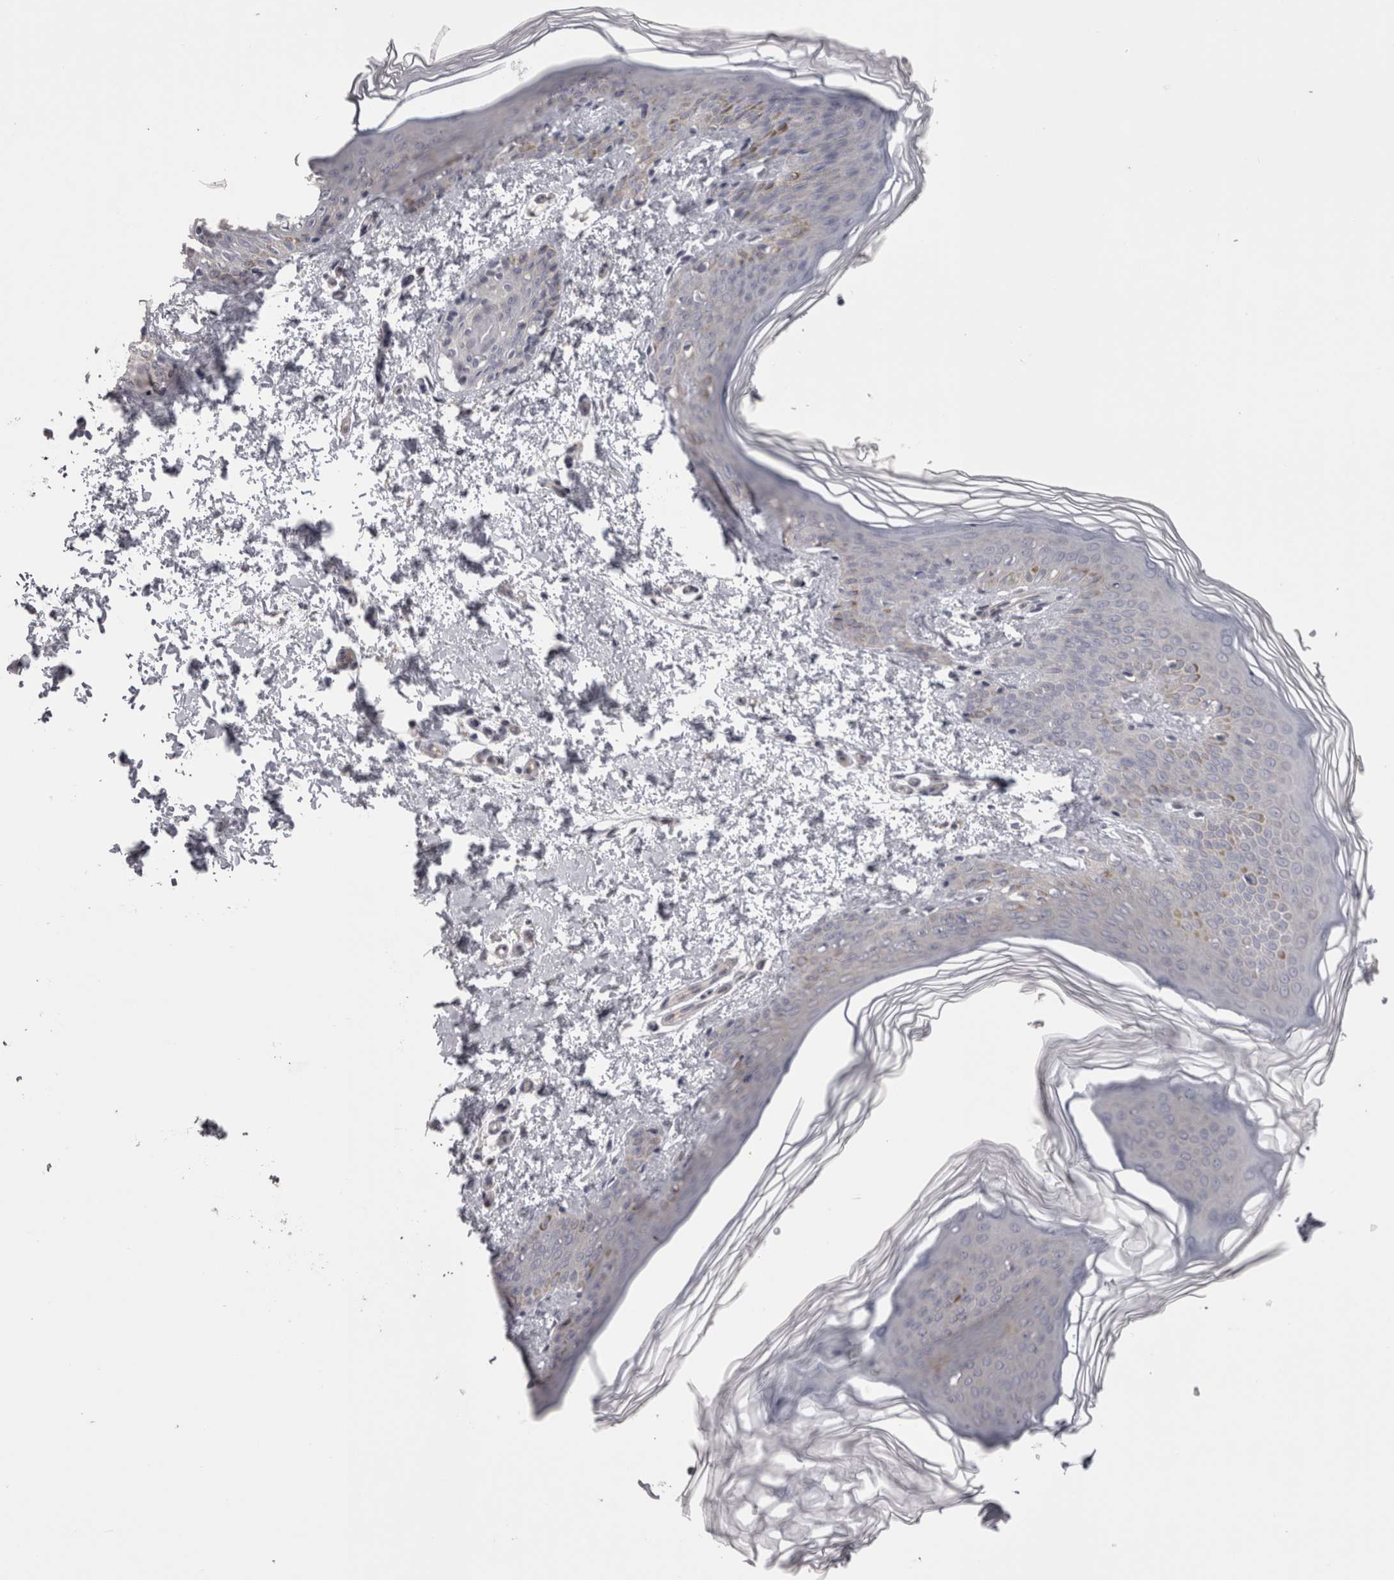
{"staining": {"intensity": "negative", "quantity": "none", "location": "none"}, "tissue": "skin", "cell_type": "Fibroblasts", "image_type": "normal", "snomed": [{"axis": "morphology", "description": "Normal tissue, NOS"}, {"axis": "morphology", "description": "Neoplasm, benign, NOS"}, {"axis": "topography", "description": "Skin"}, {"axis": "topography", "description": "Soft tissue"}], "caption": "DAB immunohistochemical staining of benign human skin demonstrates no significant positivity in fibroblasts.", "gene": "LYZL6", "patient": {"sex": "male", "age": 26}}